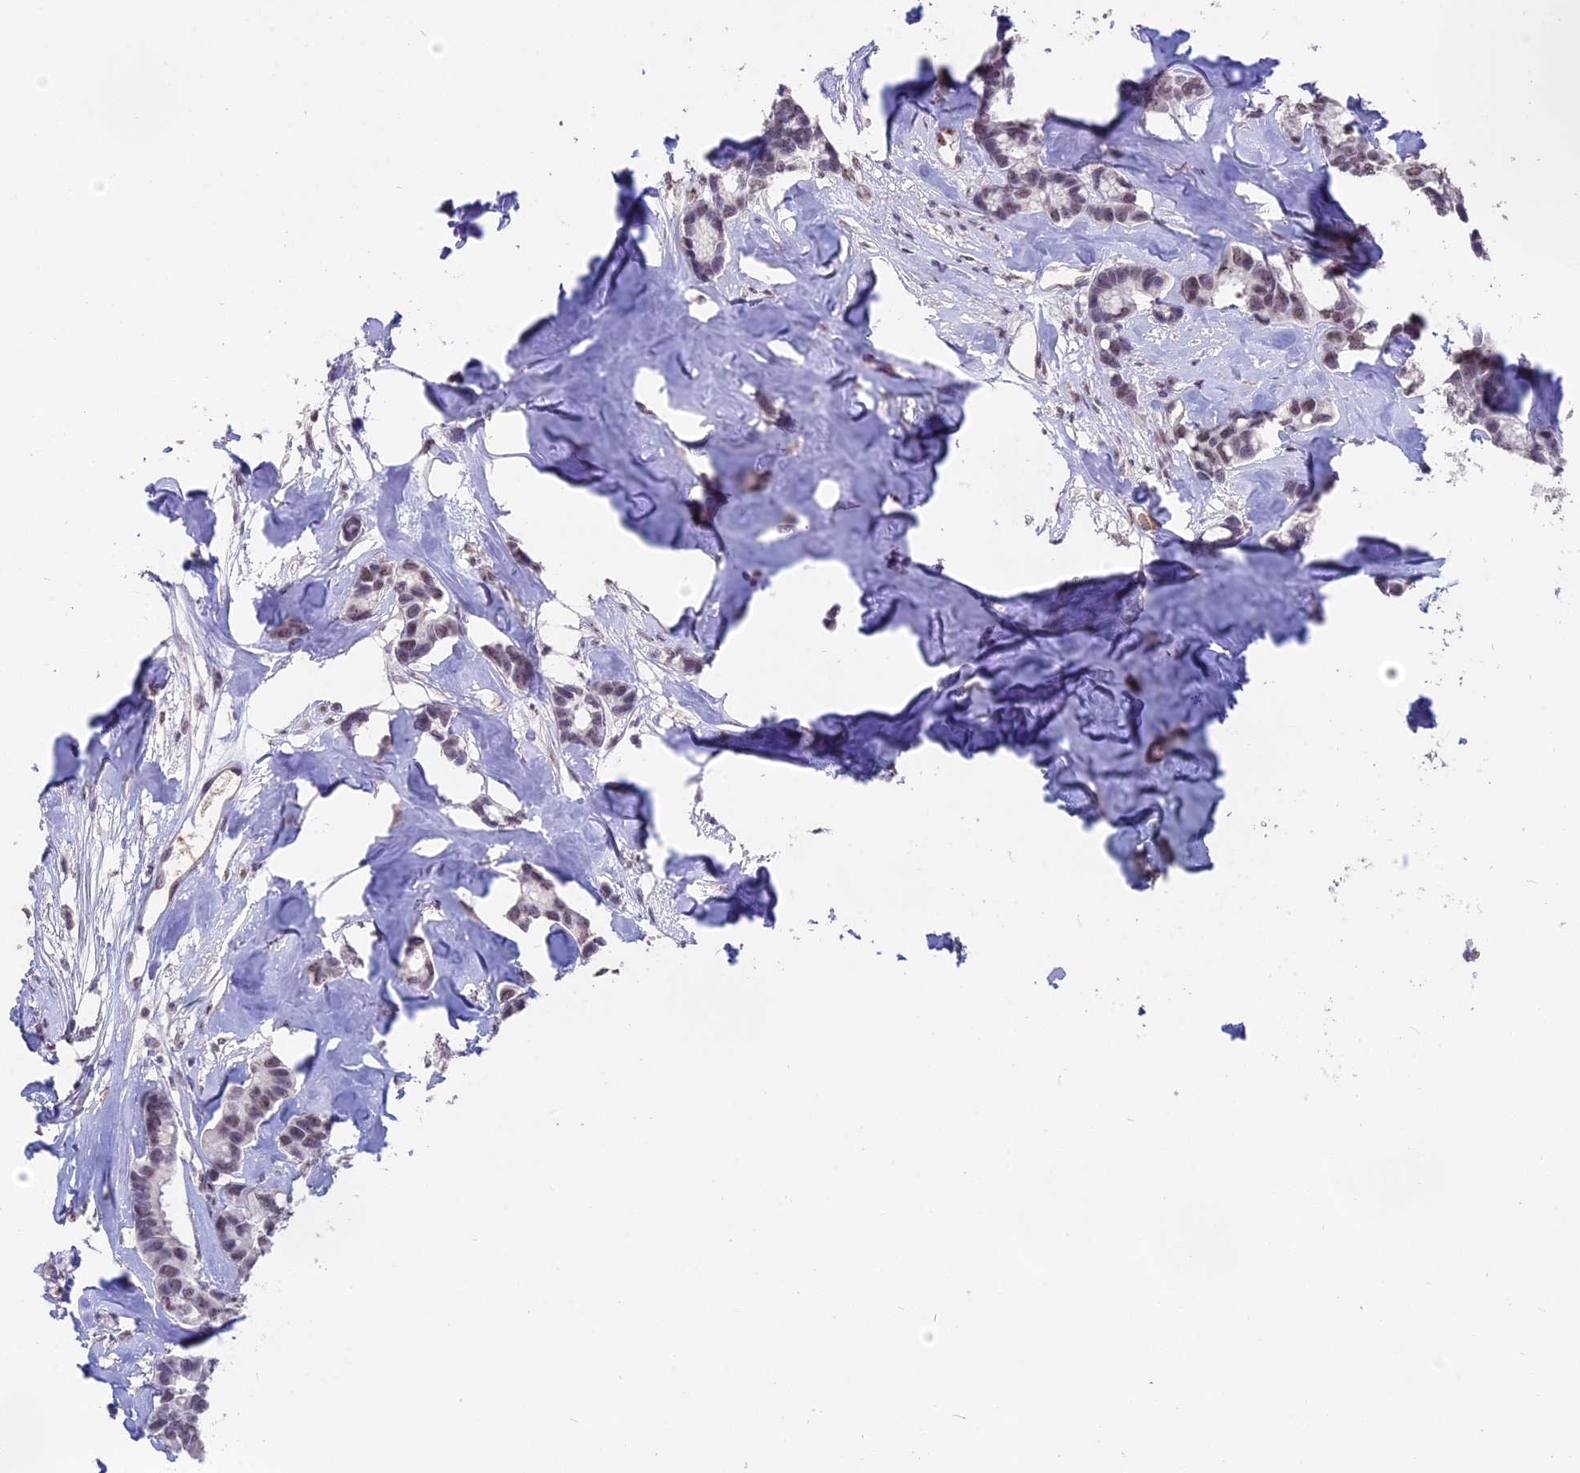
{"staining": {"intensity": "weak", "quantity": ">75%", "location": "nuclear"}, "tissue": "breast cancer", "cell_type": "Tumor cells", "image_type": "cancer", "snomed": [{"axis": "morphology", "description": "Duct carcinoma"}, {"axis": "topography", "description": "Breast"}], "caption": "Immunohistochemistry photomicrograph of neoplastic tissue: invasive ductal carcinoma (breast) stained using IHC exhibits low levels of weak protein expression localized specifically in the nuclear of tumor cells, appearing as a nuclear brown color.", "gene": "SETD2", "patient": {"sex": "female", "age": 87}}